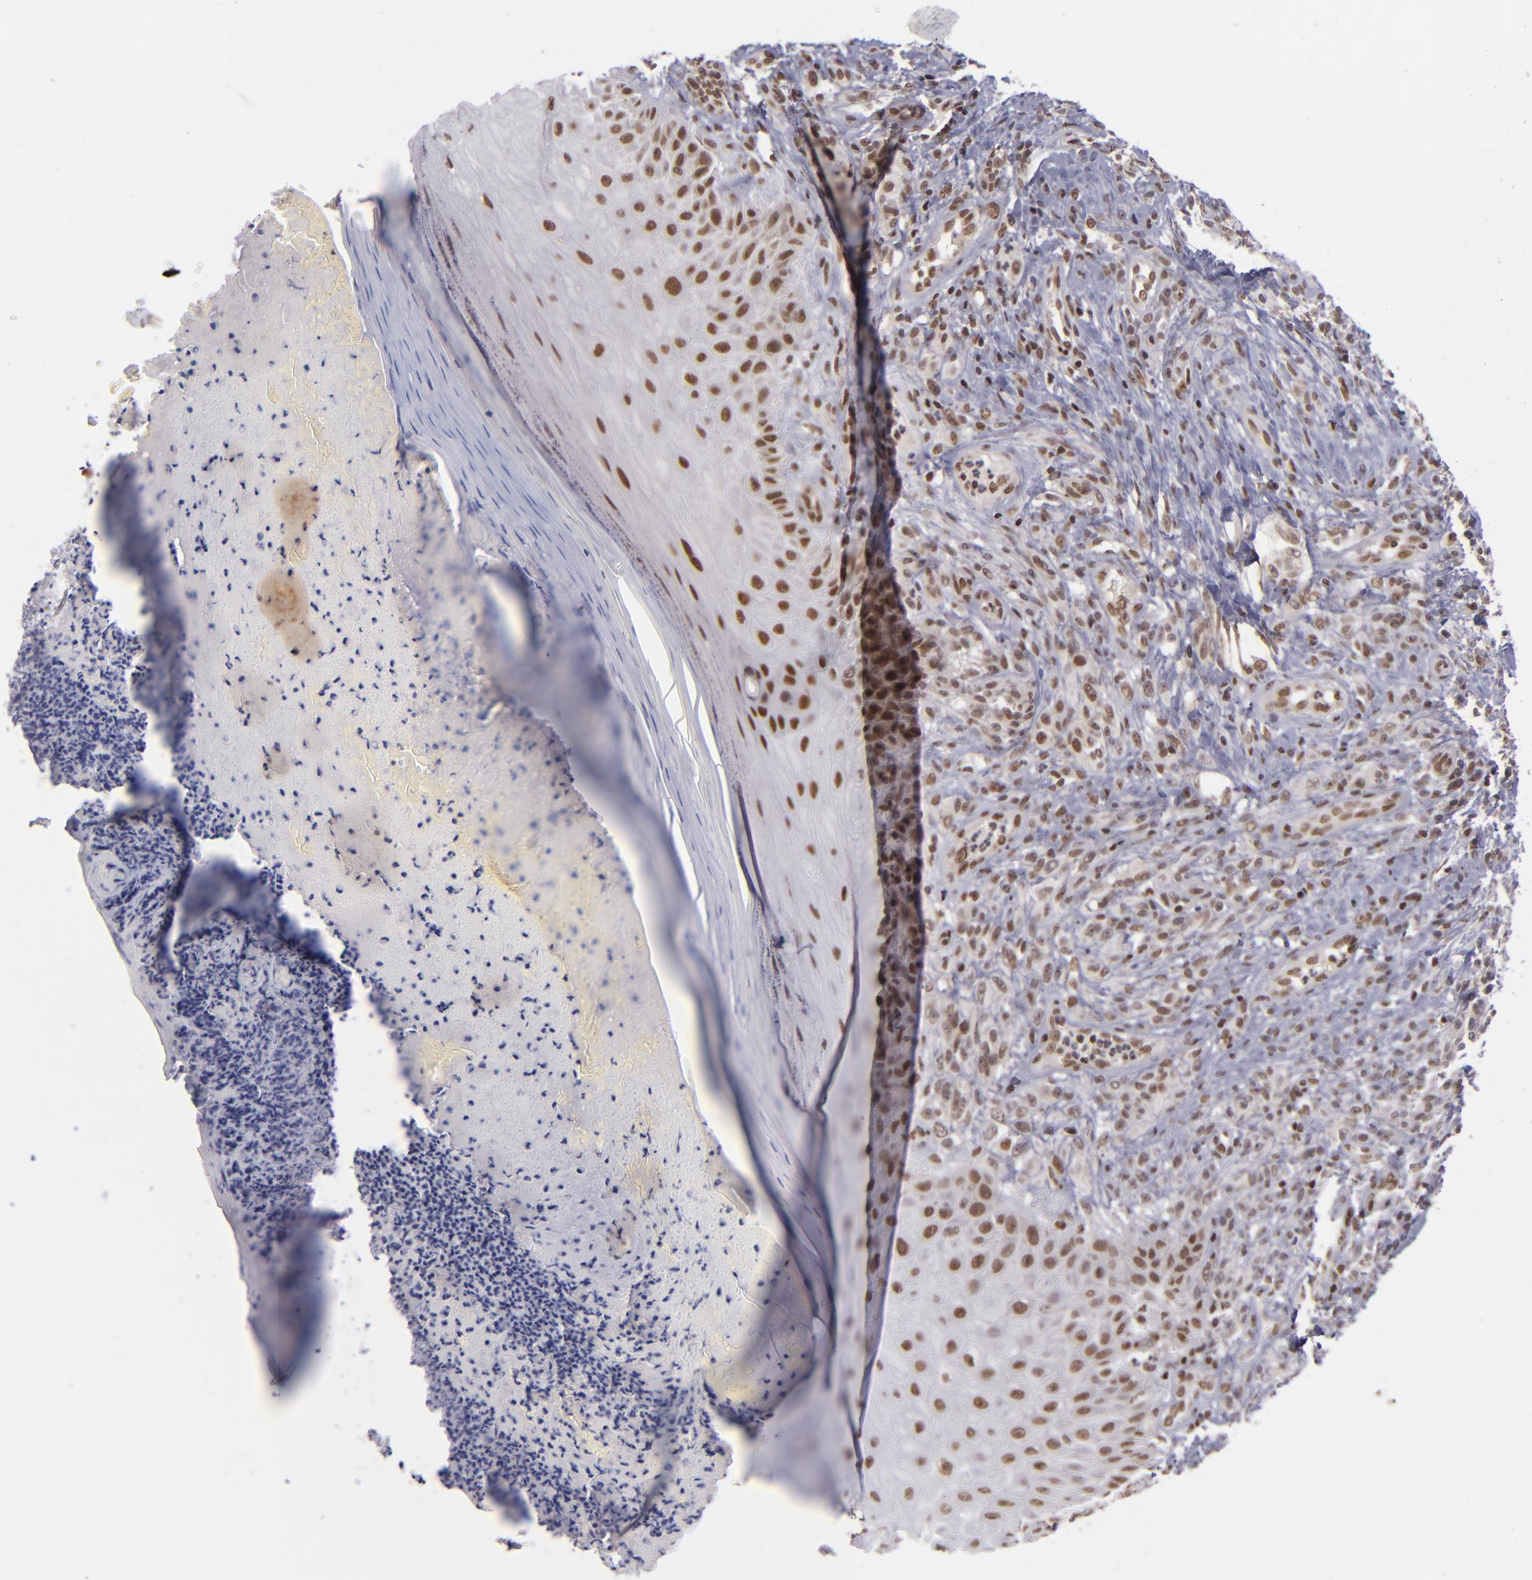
{"staining": {"intensity": "moderate", "quantity": ">75%", "location": "nuclear"}, "tissue": "melanoma", "cell_type": "Tumor cells", "image_type": "cancer", "snomed": [{"axis": "morphology", "description": "Malignant melanoma, NOS"}, {"axis": "topography", "description": "Skin"}], "caption": "High-magnification brightfield microscopy of malignant melanoma stained with DAB (brown) and counterstained with hematoxylin (blue). tumor cells exhibit moderate nuclear staining is present in about>75% of cells.", "gene": "MLLT3", "patient": {"sex": "male", "age": 57}}